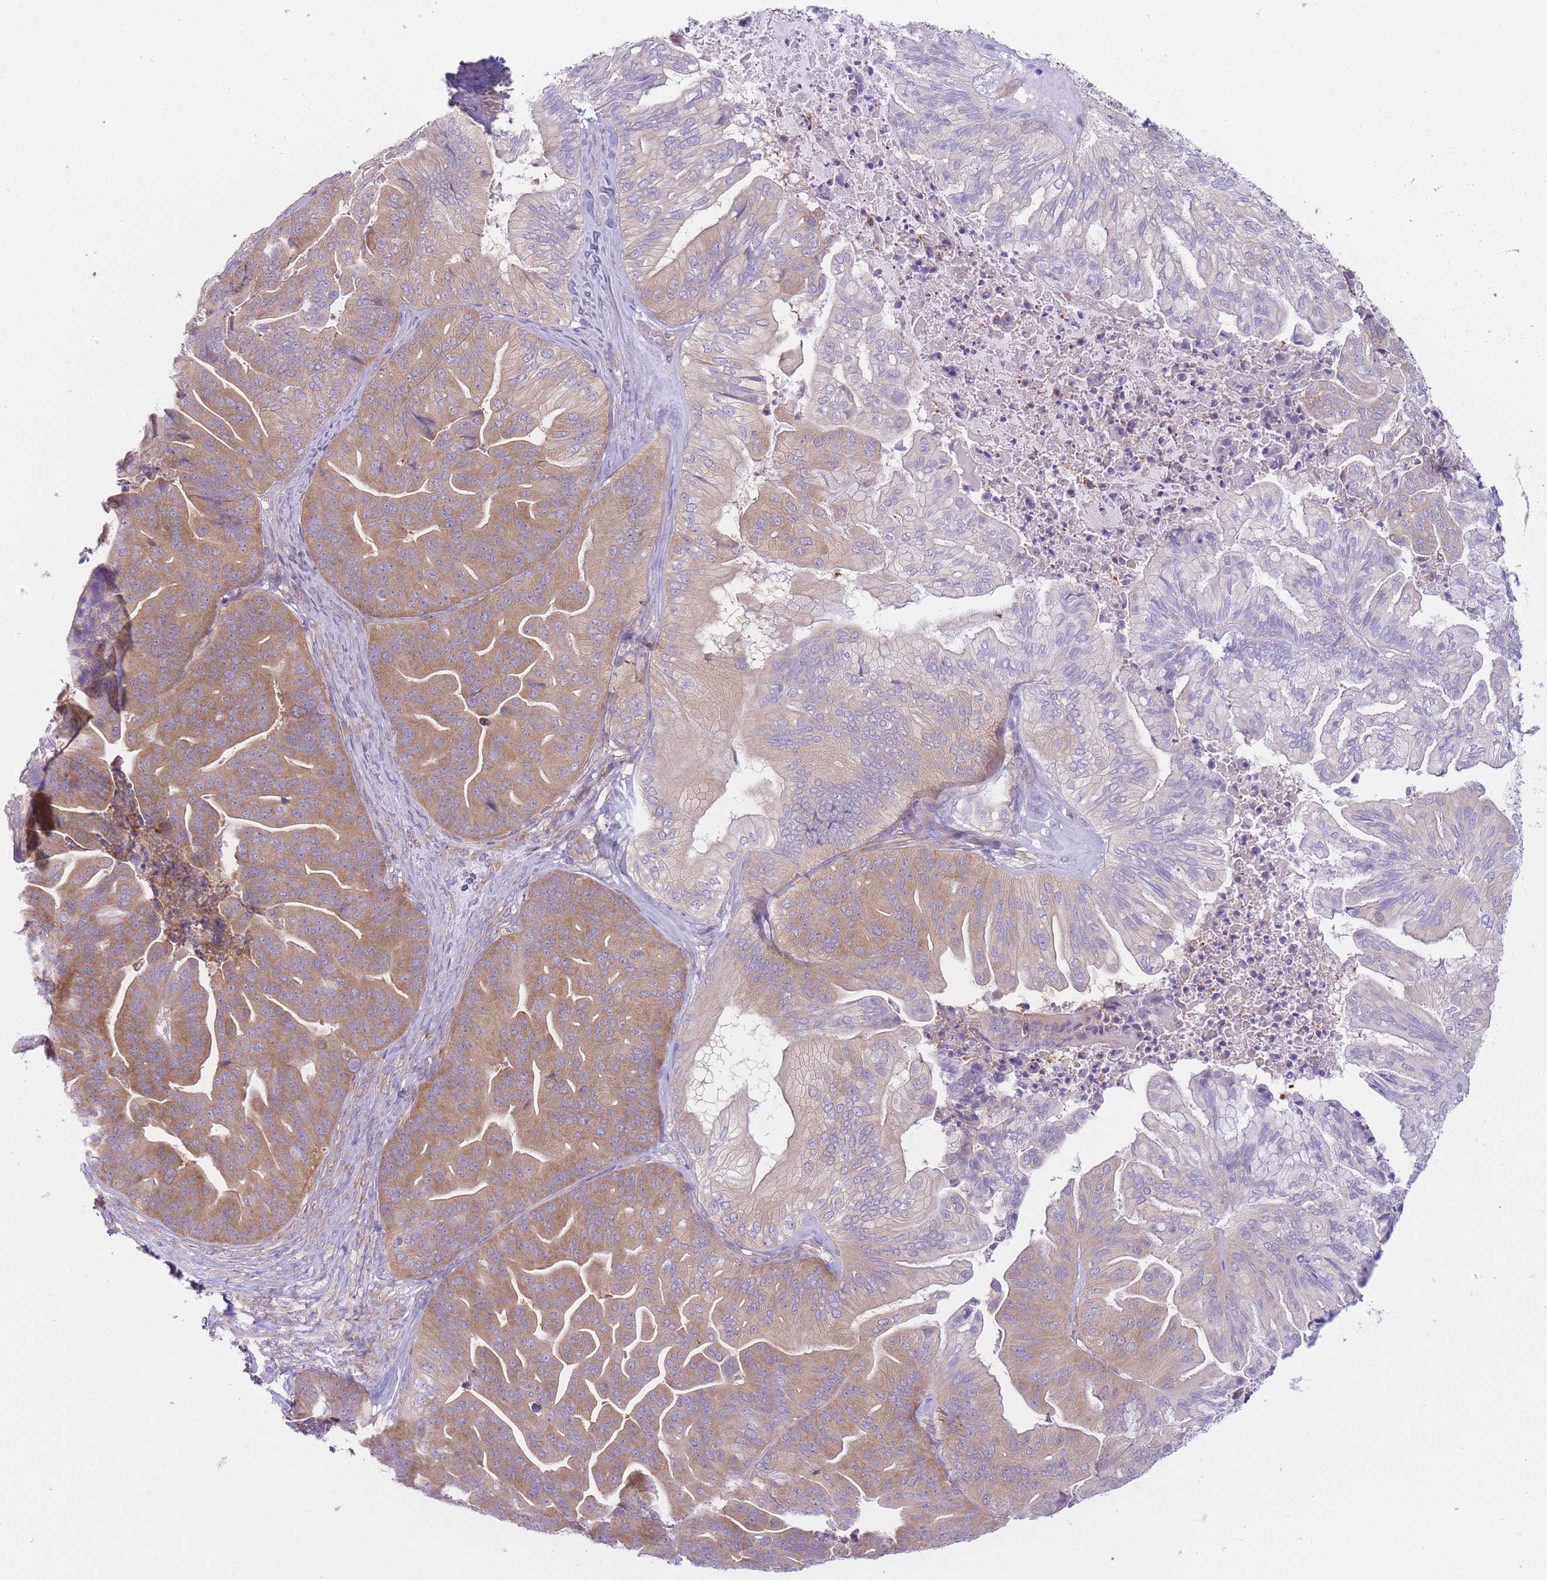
{"staining": {"intensity": "moderate", "quantity": ">75%", "location": "cytoplasmic/membranous"}, "tissue": "ovarian cancer", "cell_type": "Tumor cells", "image_type": "cancer", "snomed": [{"axis": "morphology", "description": "Cystadenocarcinoma, mucinous, NOS"}, {"axis": "topography", "description": "Ovary"}], "caption": "Immunohistochemical staining of ovarian mucinous cystadenocarcinoma shows medium levels of moderate cytoplasmic/membranous staining in about >75% of tumor cells.", "gene": "PFDN6", "patient": {"sex": "female", "age": 67}}